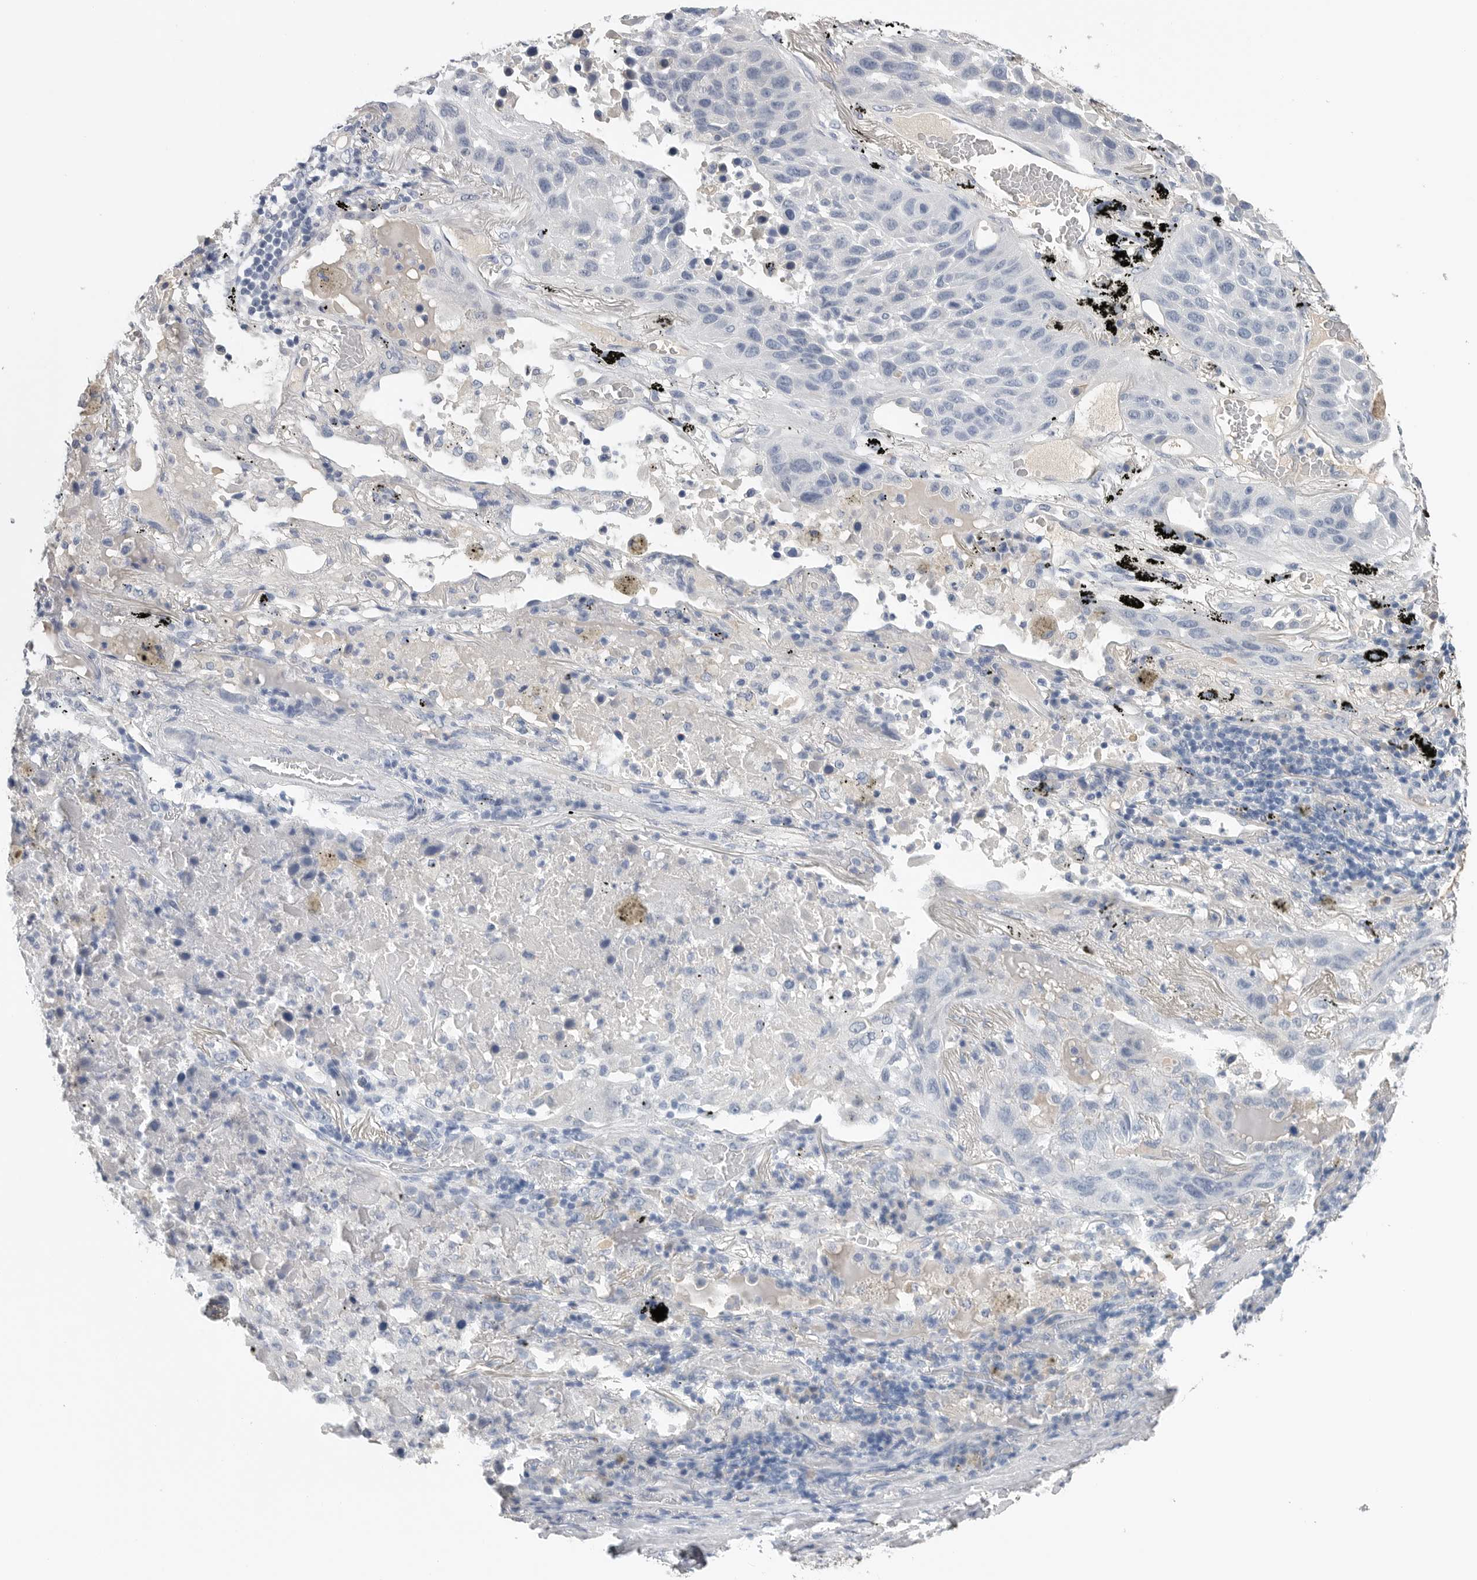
{"staining": {"intensity": "negative", "quantity": "none", "location": "none"}, "tissue": "lung cancer", "cell_type": "Tumor cells", "image_type": "cancer", "snomed": [{"axis": "morphology", "description": "Squamous cell carcinoma, NOS"}, {"axis": "topography", "description": "Lung"}], "caption": "The micrograph shows no staining of tumor cells in lung cancer (squamous cell carcinoma).", "gene": "FABP6", "patient": {"sex": "male", "age": 57}}